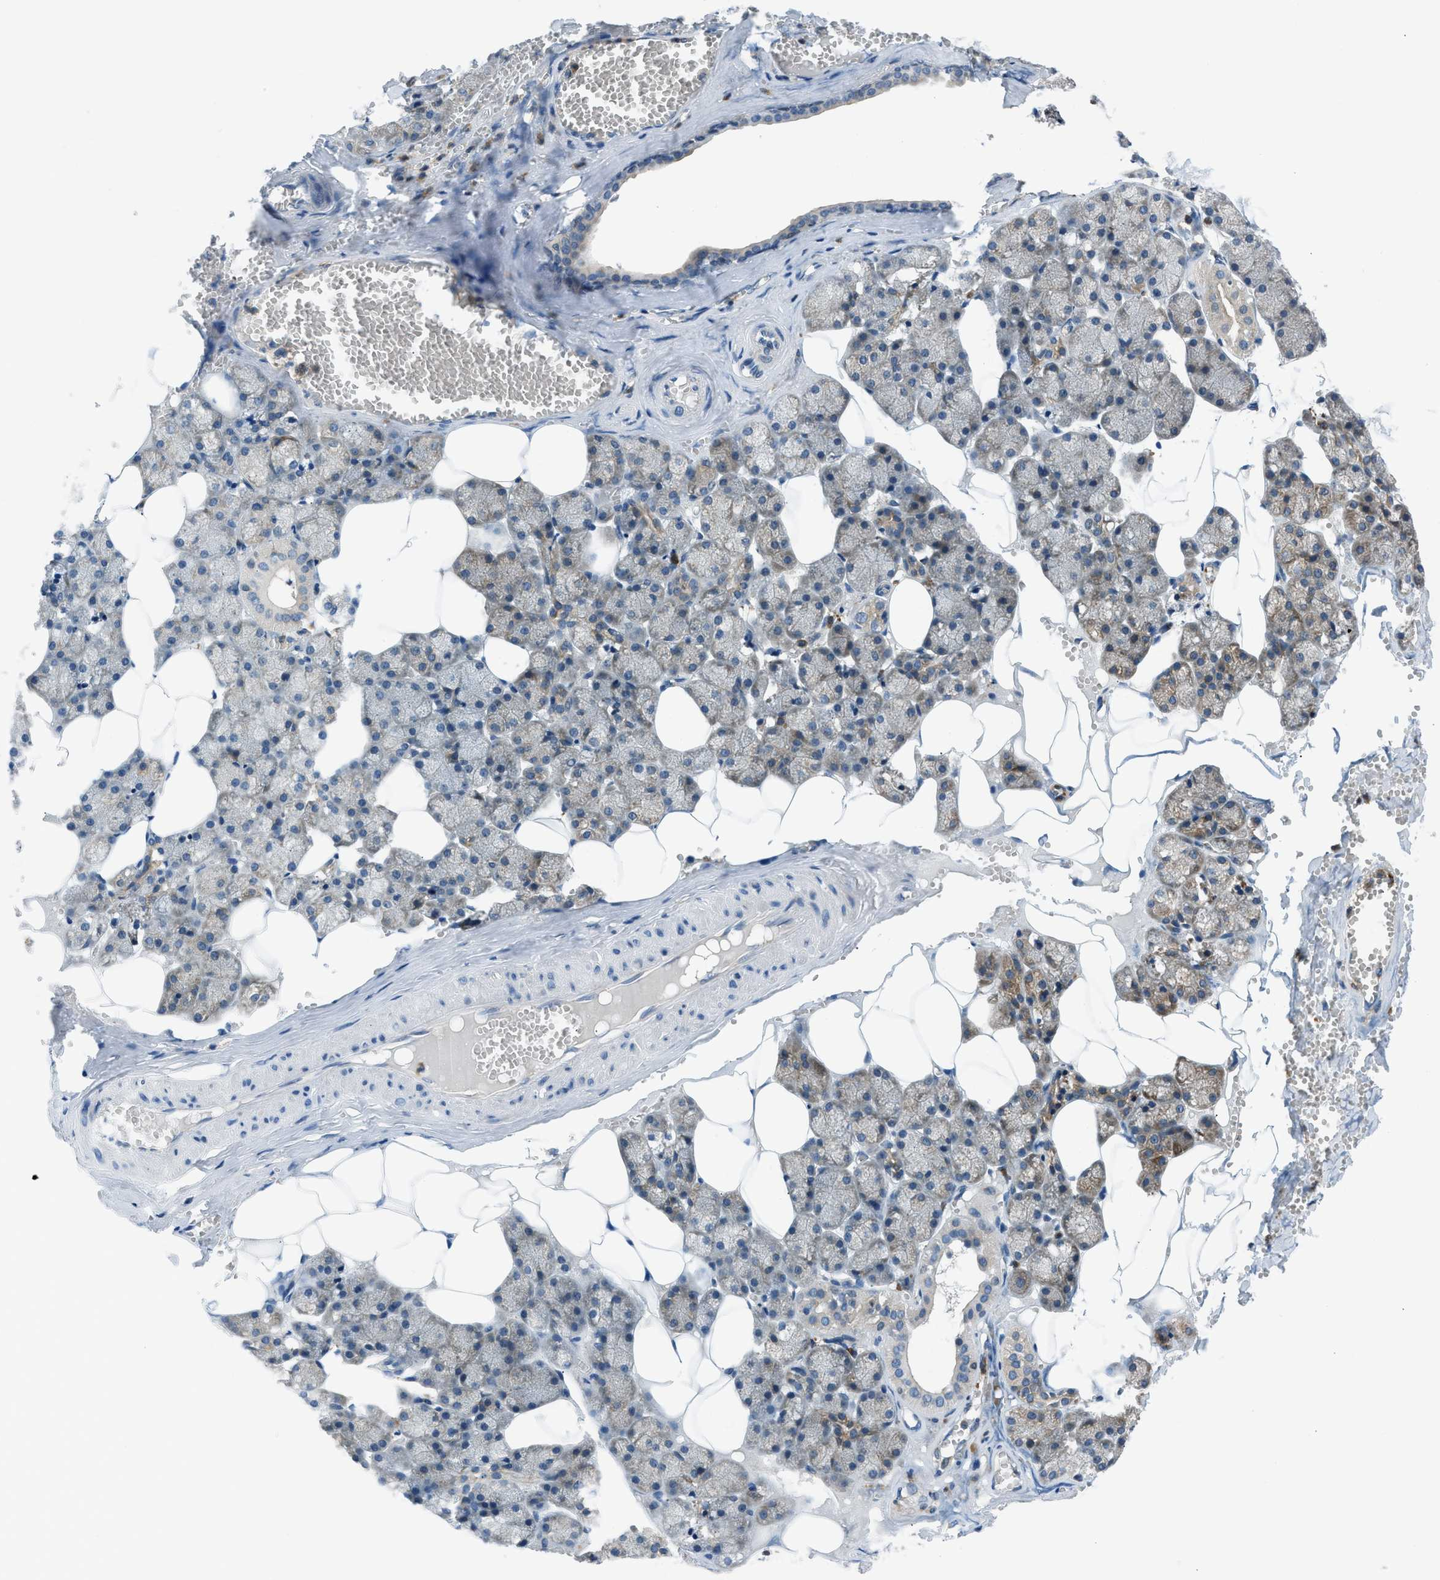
{"staining": {"intensity": "weak", "quantity": "25%-75%", "location": "cytoplasmic/membranous"}, "tissue": "salivary gland", "cell_type": "Glandular cells", "image_type": "normal", "snomed": [{"axis": "morphology", "description": "Normal tissue, NOS"}, {"axis": "topography", "description": "Salivary gland"}], "caption": "DAB (3,3'-diaminobenzidine) immunohistochemical staining of benign salivary gland displays weak cytoplasmic/membranous protein expression in about 25%-75% of glandular cells.", "gene": "EDARADD", "patient": {"sex": "male", "age": 62}}